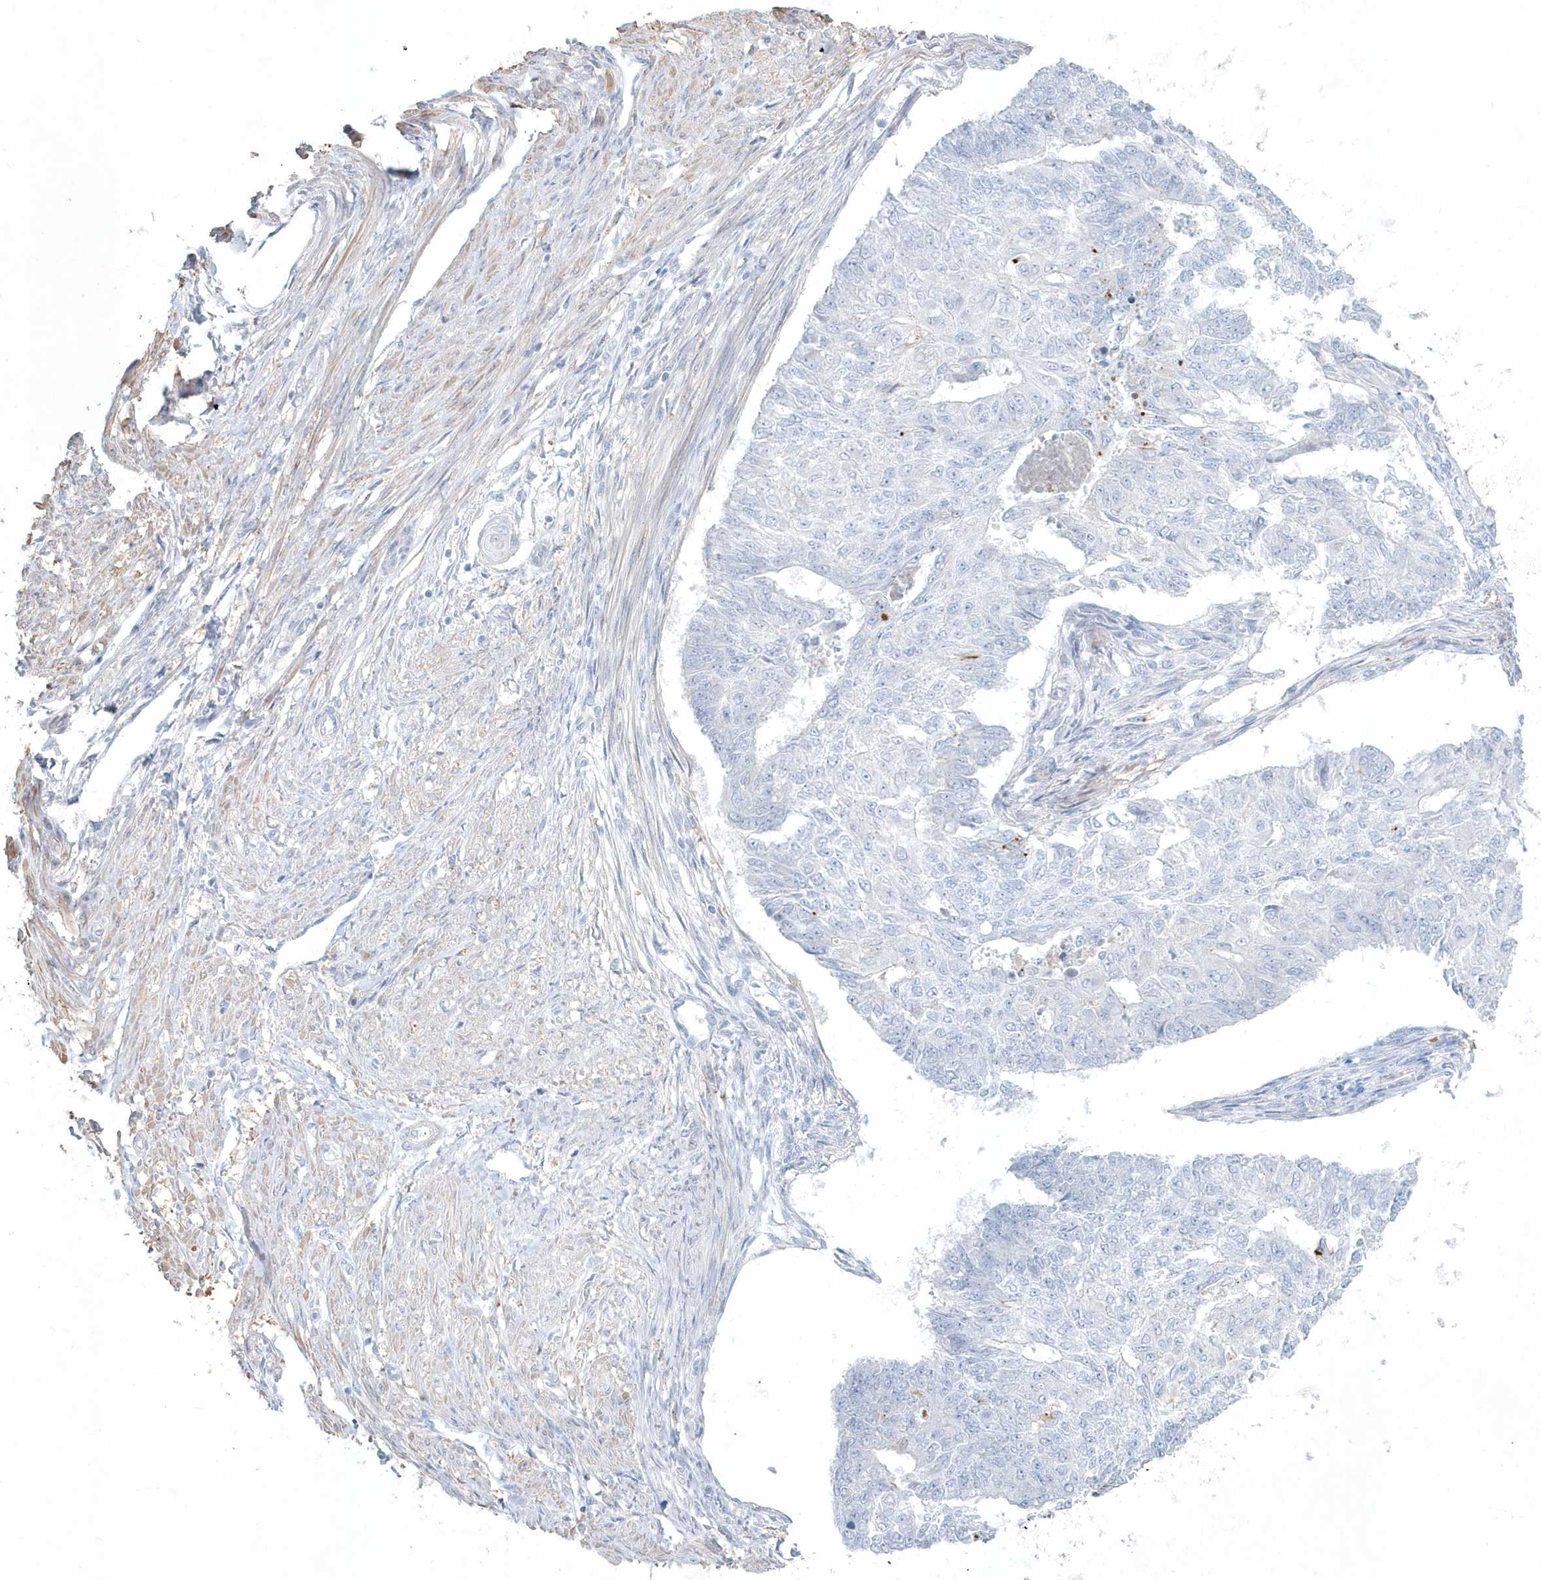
{"staining": {"intensity": "negative", "quantity": "none", "location": "none"}, "tissue": "endometrial cancer", "cell_type": "Tumor cells", "image_type": "cancer", "snomed": [{"axis": "morphology", "description": "Adenocarcinoma, NOS"}, {"axis": "topography", "description": "Endometrium"}], "caption": "Immunohistochemistry (IHC) of endometrial adenocarcinoma reveals no positivity in tumor cells. (Immunohistochemistry (IHC), brightfield microscopy, high magnification).", "gene": "MYOT", "patient": {"sex": "female", "age": 32}}